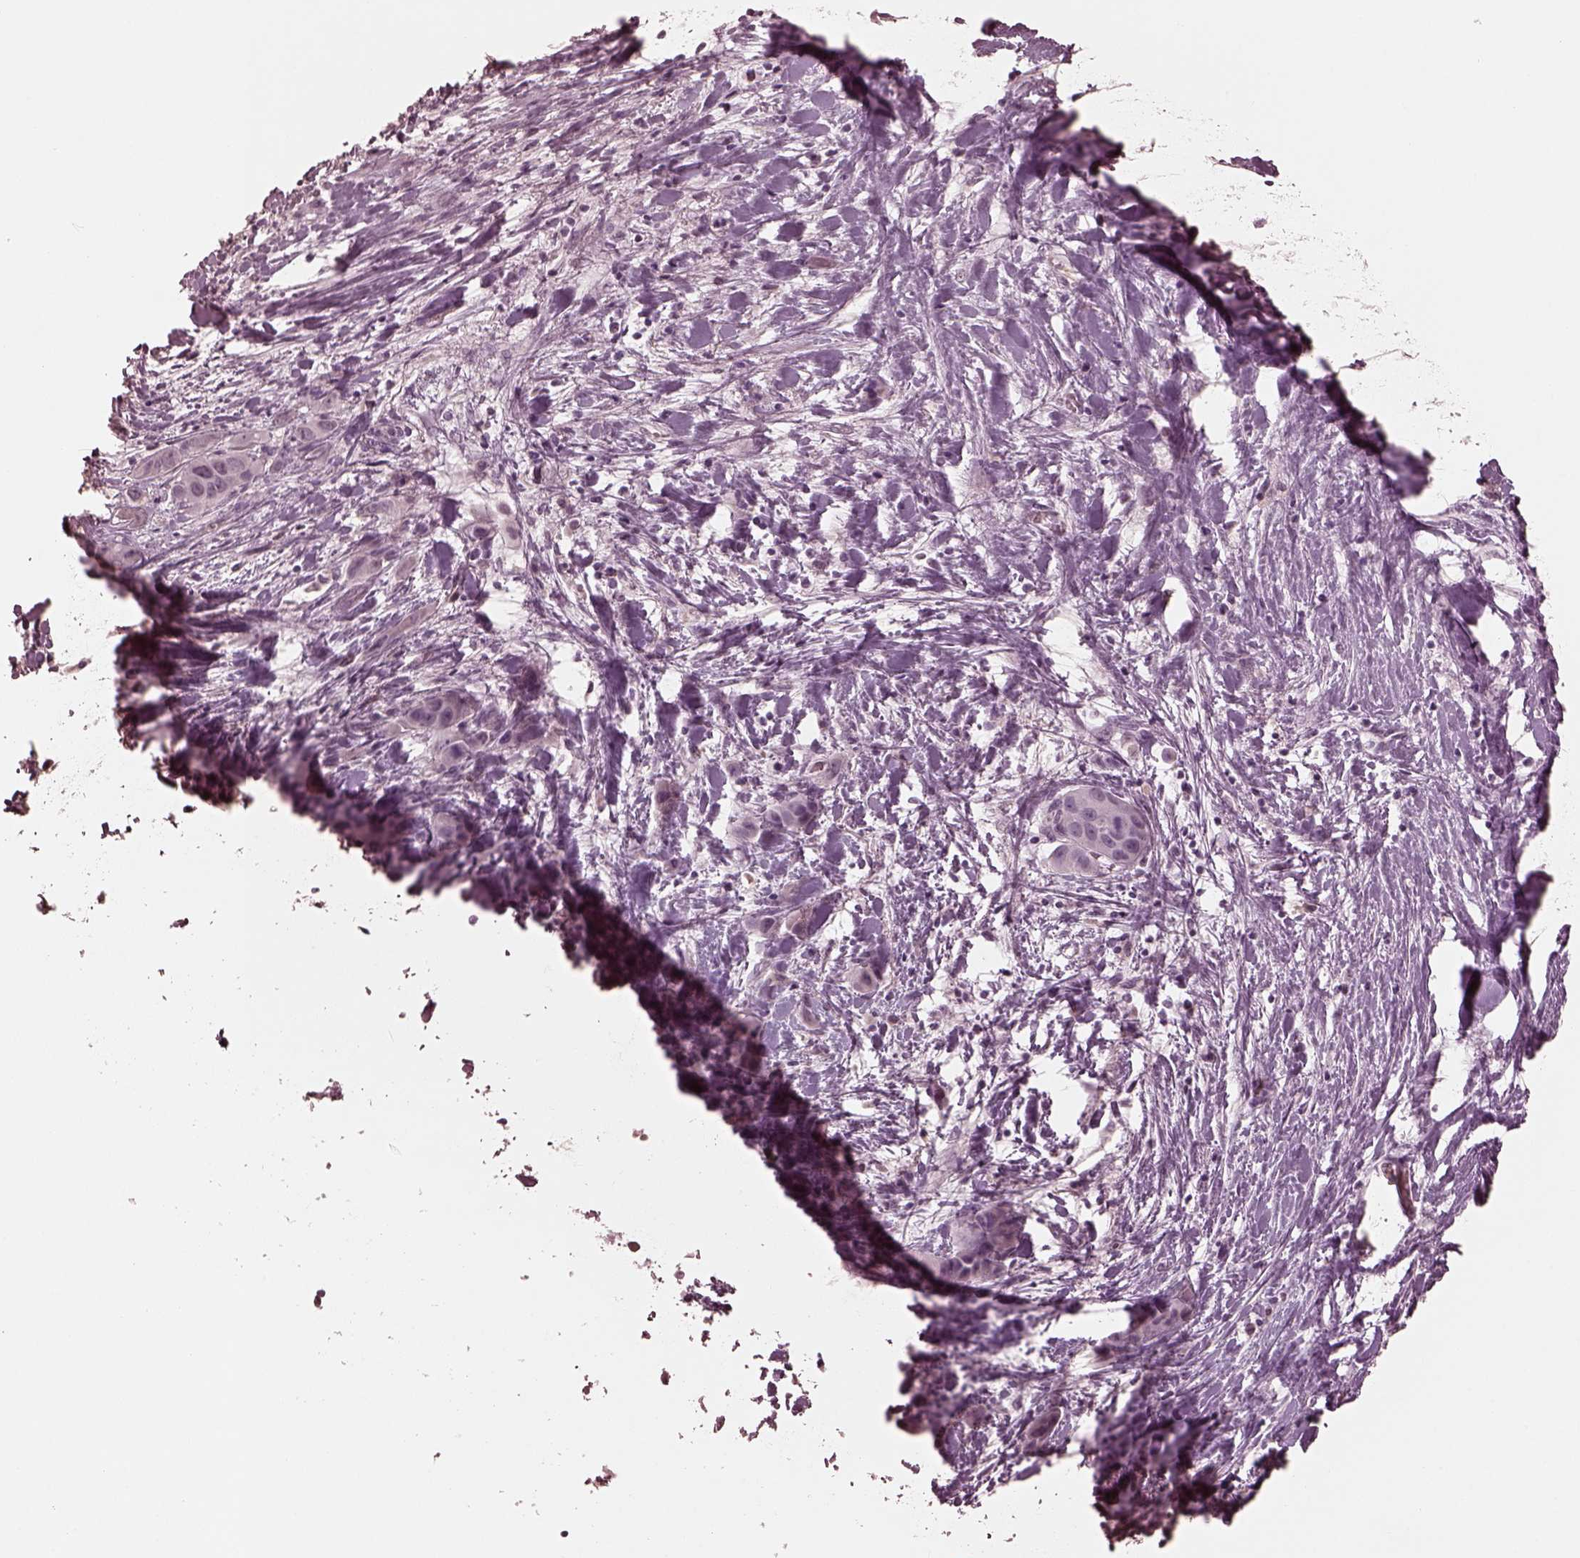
{"staining": {"intensity": "negative", "quantity": "none", "location": "none"}, "tissue": "liver cancer", "cell_type": "Tumor cells", "image_type": "cancer", "snomed": [{"axis": "morphology", "description": "Cholangiocarcinoma"}, {"axis": "topography", "description": "Liver"}], "caption": "This is an immunohistochemistry (IHC) micrograph of cholangiocarcinoma (liver). There is no positivity in tumor cells.", "gene": "KRT79", "patient": {"sex": "female", "age": 52}}